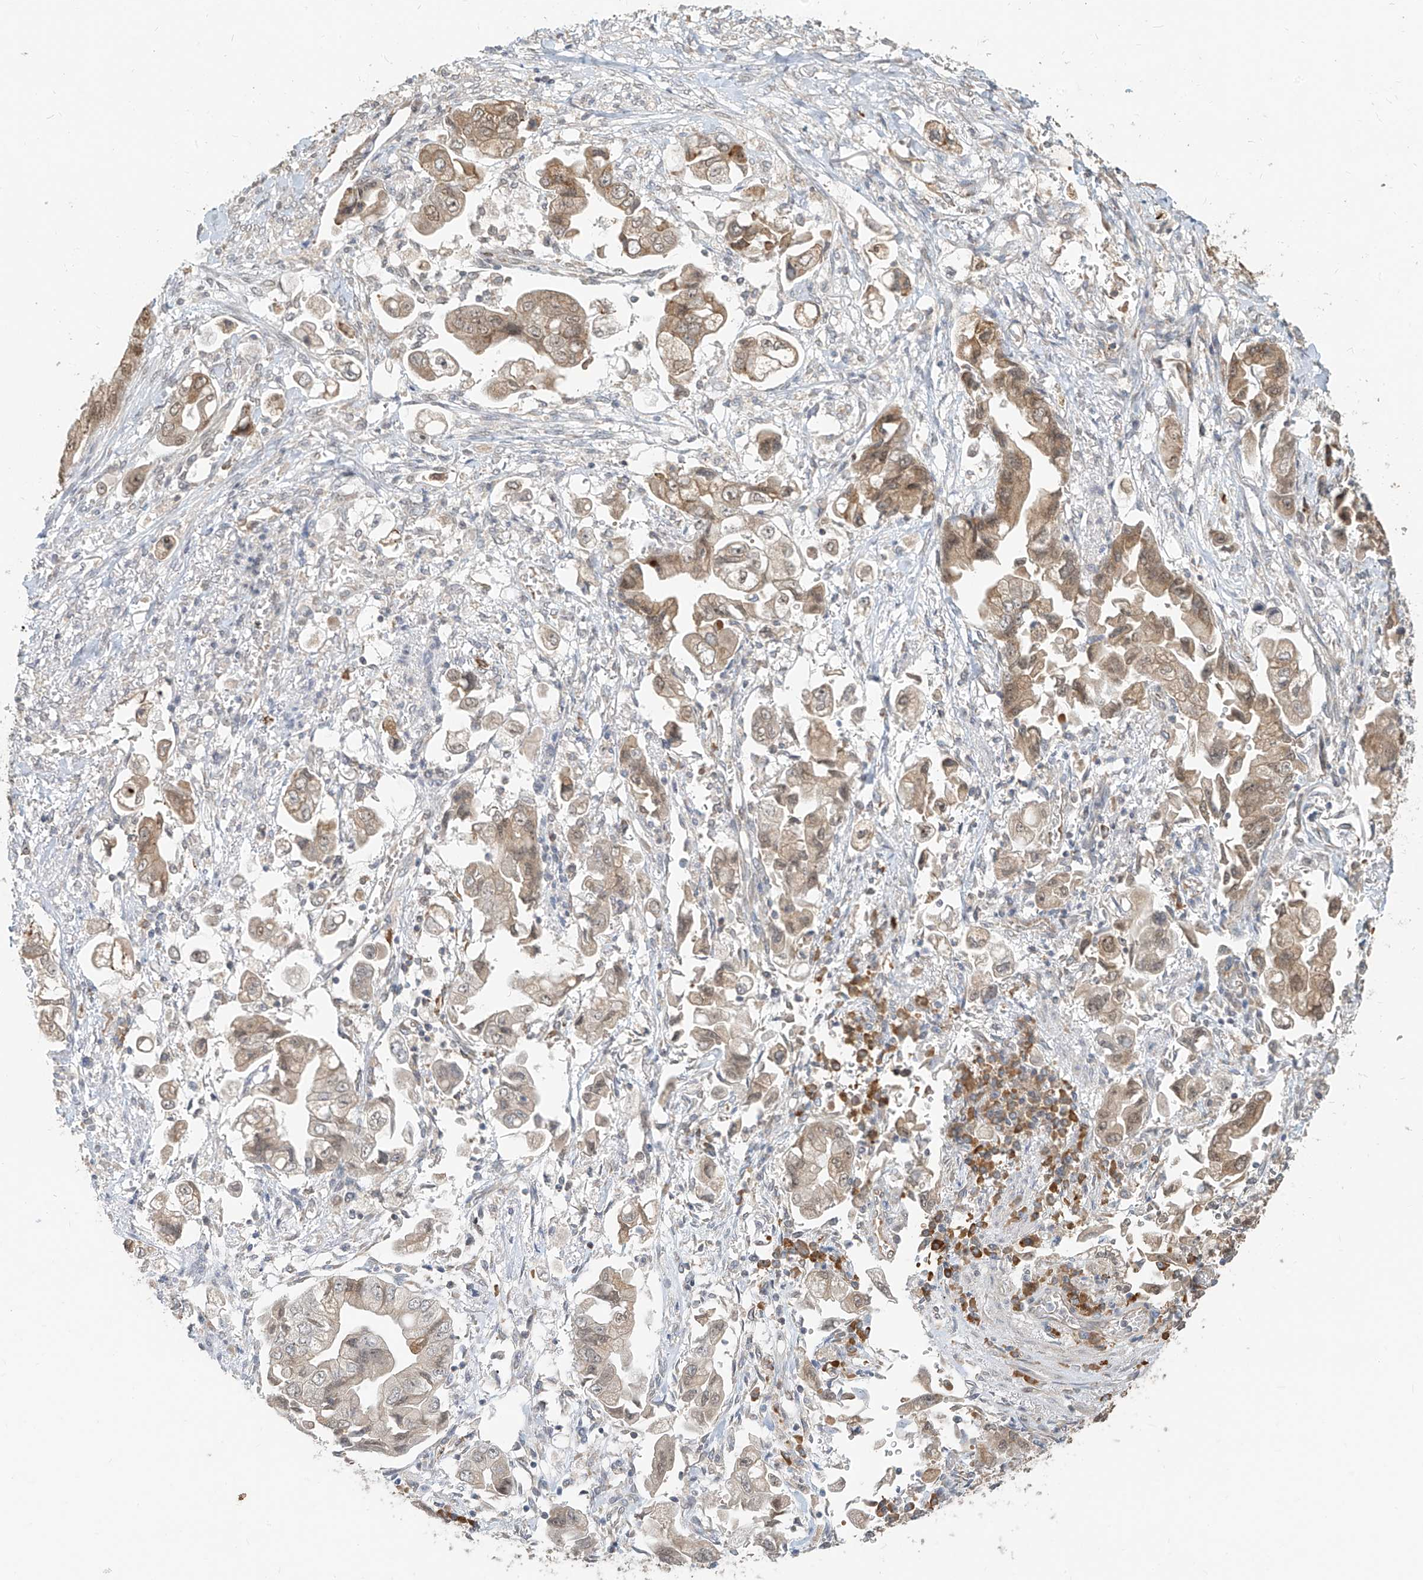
{"staining": {"intensity": "weak", "quantity": ">75%", "location": "cytoplasmic/membranous,nuclear"}, "tissue": "stomach cancer", "cell_type": "Tumor cells", "image_type": "cancer", "snomed": [{"axis": "morphology", "description": "Adenocarcinoma, NOS"}, {"axis": "topography", "description": "Stomach"}], "caption": "Weak cytoplasmic/membranous and nuclear staining for a protein is seen in about >75% of tumor cells of stomach cancer using IHC.", "gene": "ZMYM2", "patient": {"sex": "male", "age": 62}}